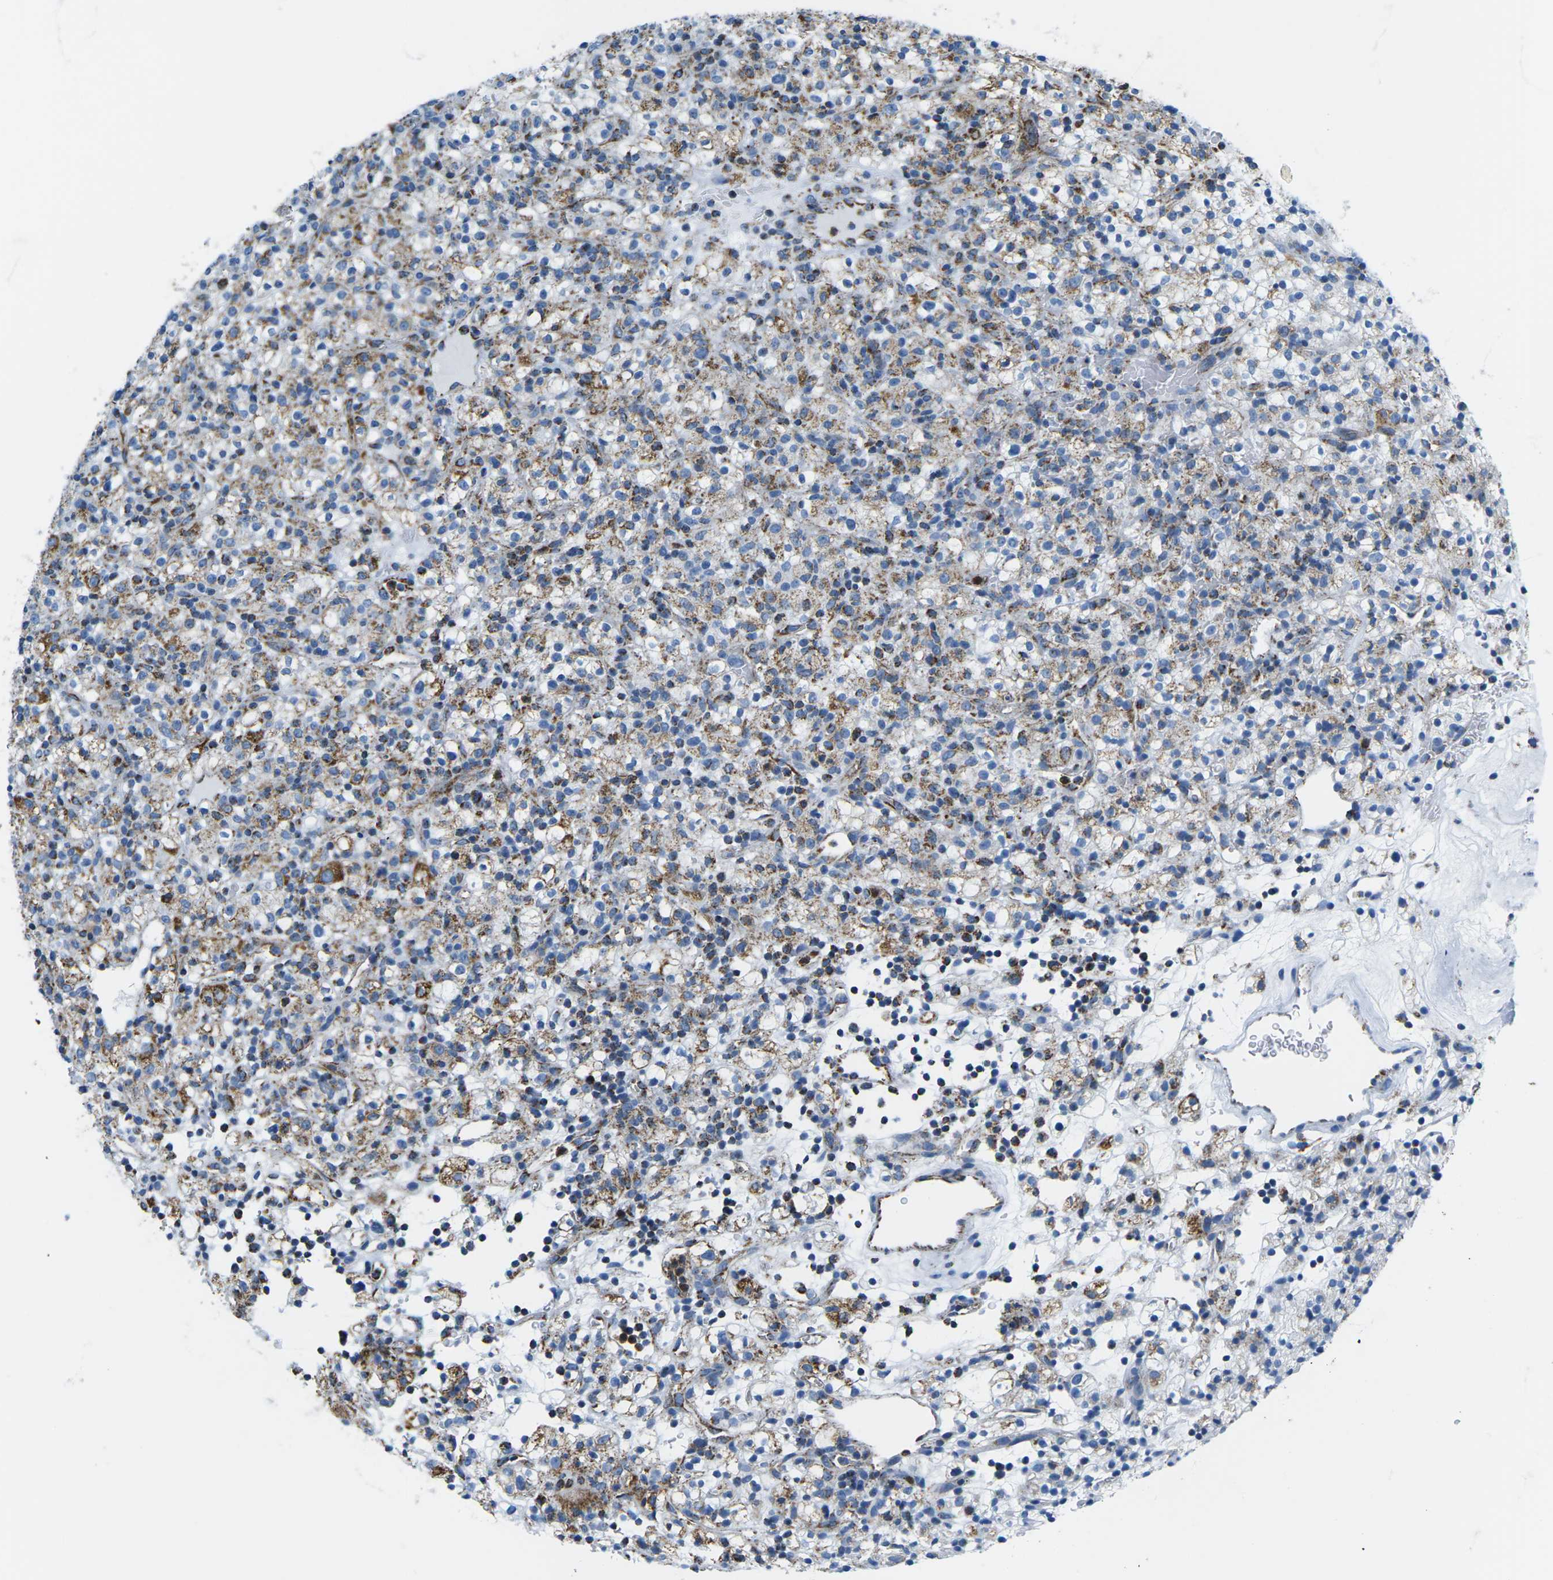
{"staining": {"intensity": "moderate", "quantity": "25%-75%", "location": "cytoplasmic/membranous"}, "tissue": "renal cancer", "cell_type": "Tumor cells", "image_type": "cancer", "snomed": [{"axis": "morphology", "description": "Normal tissue, NOS"}, {"axis": "morphology", "description": "Adenocarcinoma, NOS"}, {"axis": "topography", "description": "Kidney"}], "caption": "Tumor cells display moderate cytoplasmic/membranous staining in about 25%-75% of cells in renal adenocarcinoma.", "gene": "COX6C", "patient": {"sex": "female", "age": 72}}